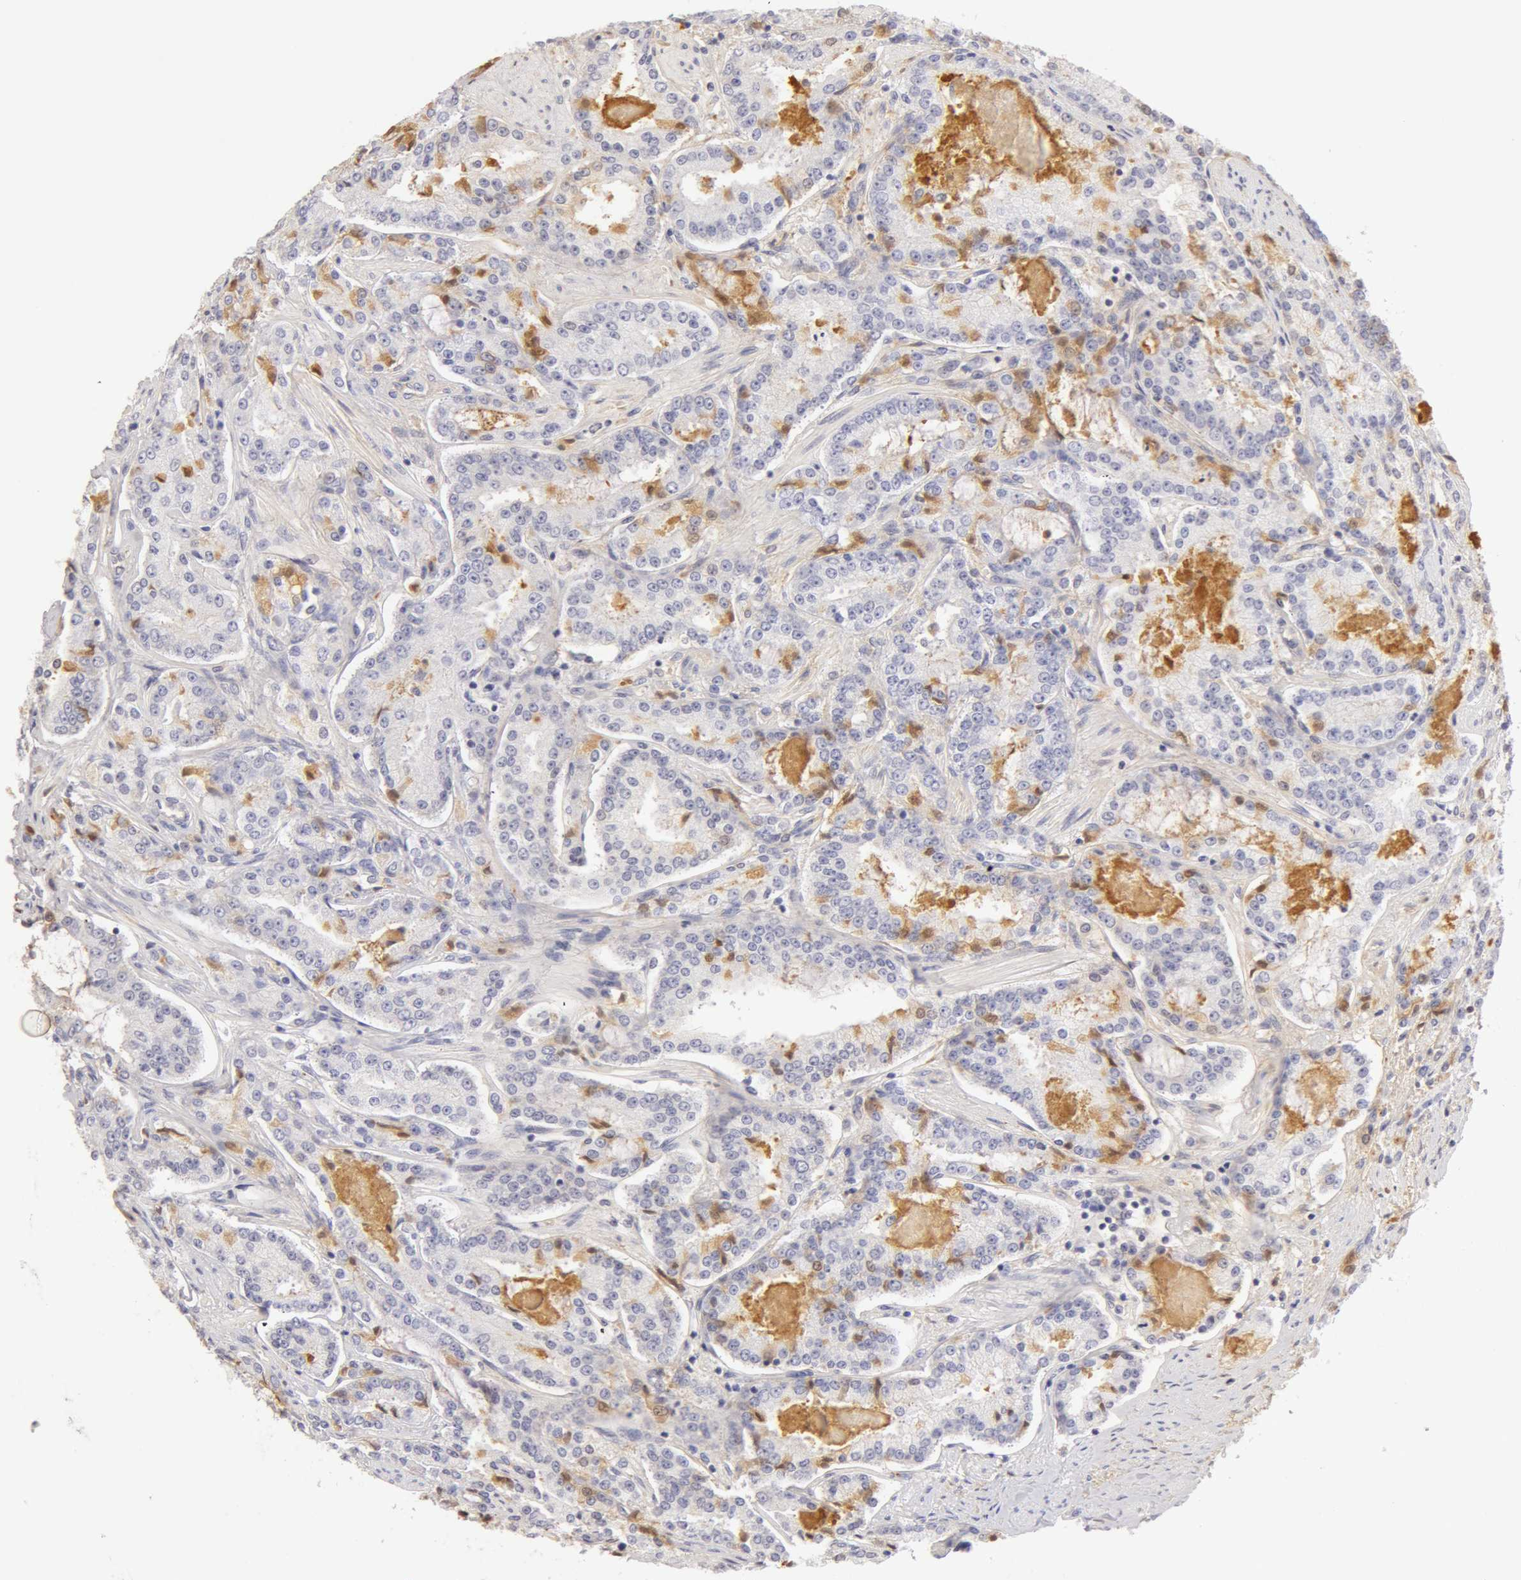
{"staining": {"intensity": "moderate", "quantity": "<25%", "location": "cytoplasmic/membranous"}, "tissue": "prostate cancer", "cell_type": "Tumor cells", "image_type": "cancer", "snomed": [{"axis": "morphology", "description": "Adenocarcinoma, Medium grade"}, {"axis": "topography", "description": "Prostate"}], "caption": "Moderate cytoplasmic/membranous expression is seen in approximately <25% of tumor cells in prostate cancer.", "gene": "GC", "patient": {"sex": "male", "age": 72}}